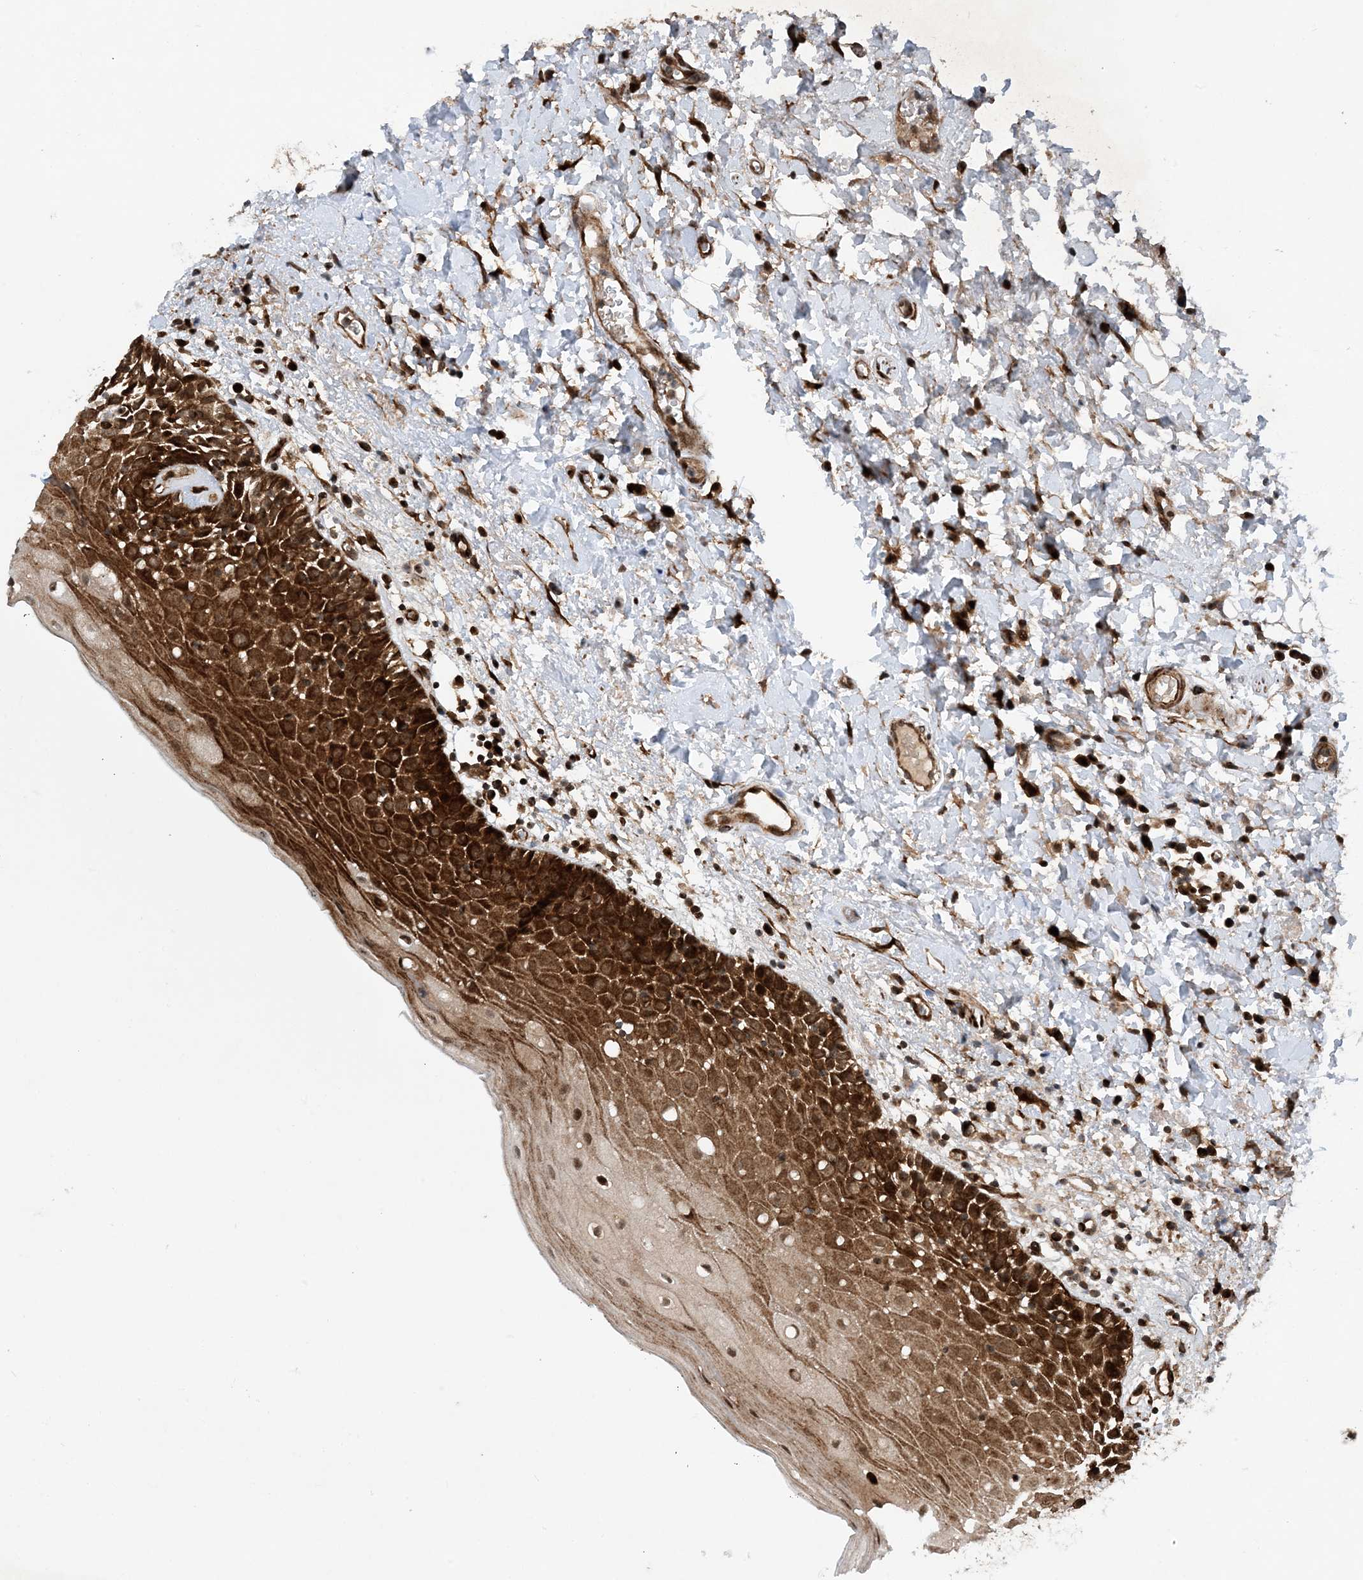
{"staining": {"intensity": "strong", "quantity": "25%-75%", "location": "cytoplasmic/membranous"}, "tissue": "oral mucosa", "cell_type": "Squamous epithelial cells", "image_type": "normal", "snomed": [{"axis": "morphology", "description": "Normal tissue, NOS"}, {"axis": "topography", "description": "Oral tissue"}], "caption": "This photomicrograph shows immunohistochemistry (IHC) staining of normal human oral mucosa, with high strong cytoplasmic/membranous staining in about 25%-75% of squamous epithelial cells.", "gene": "HEMK1", "patient": {"sex": "male", "age": 74}}